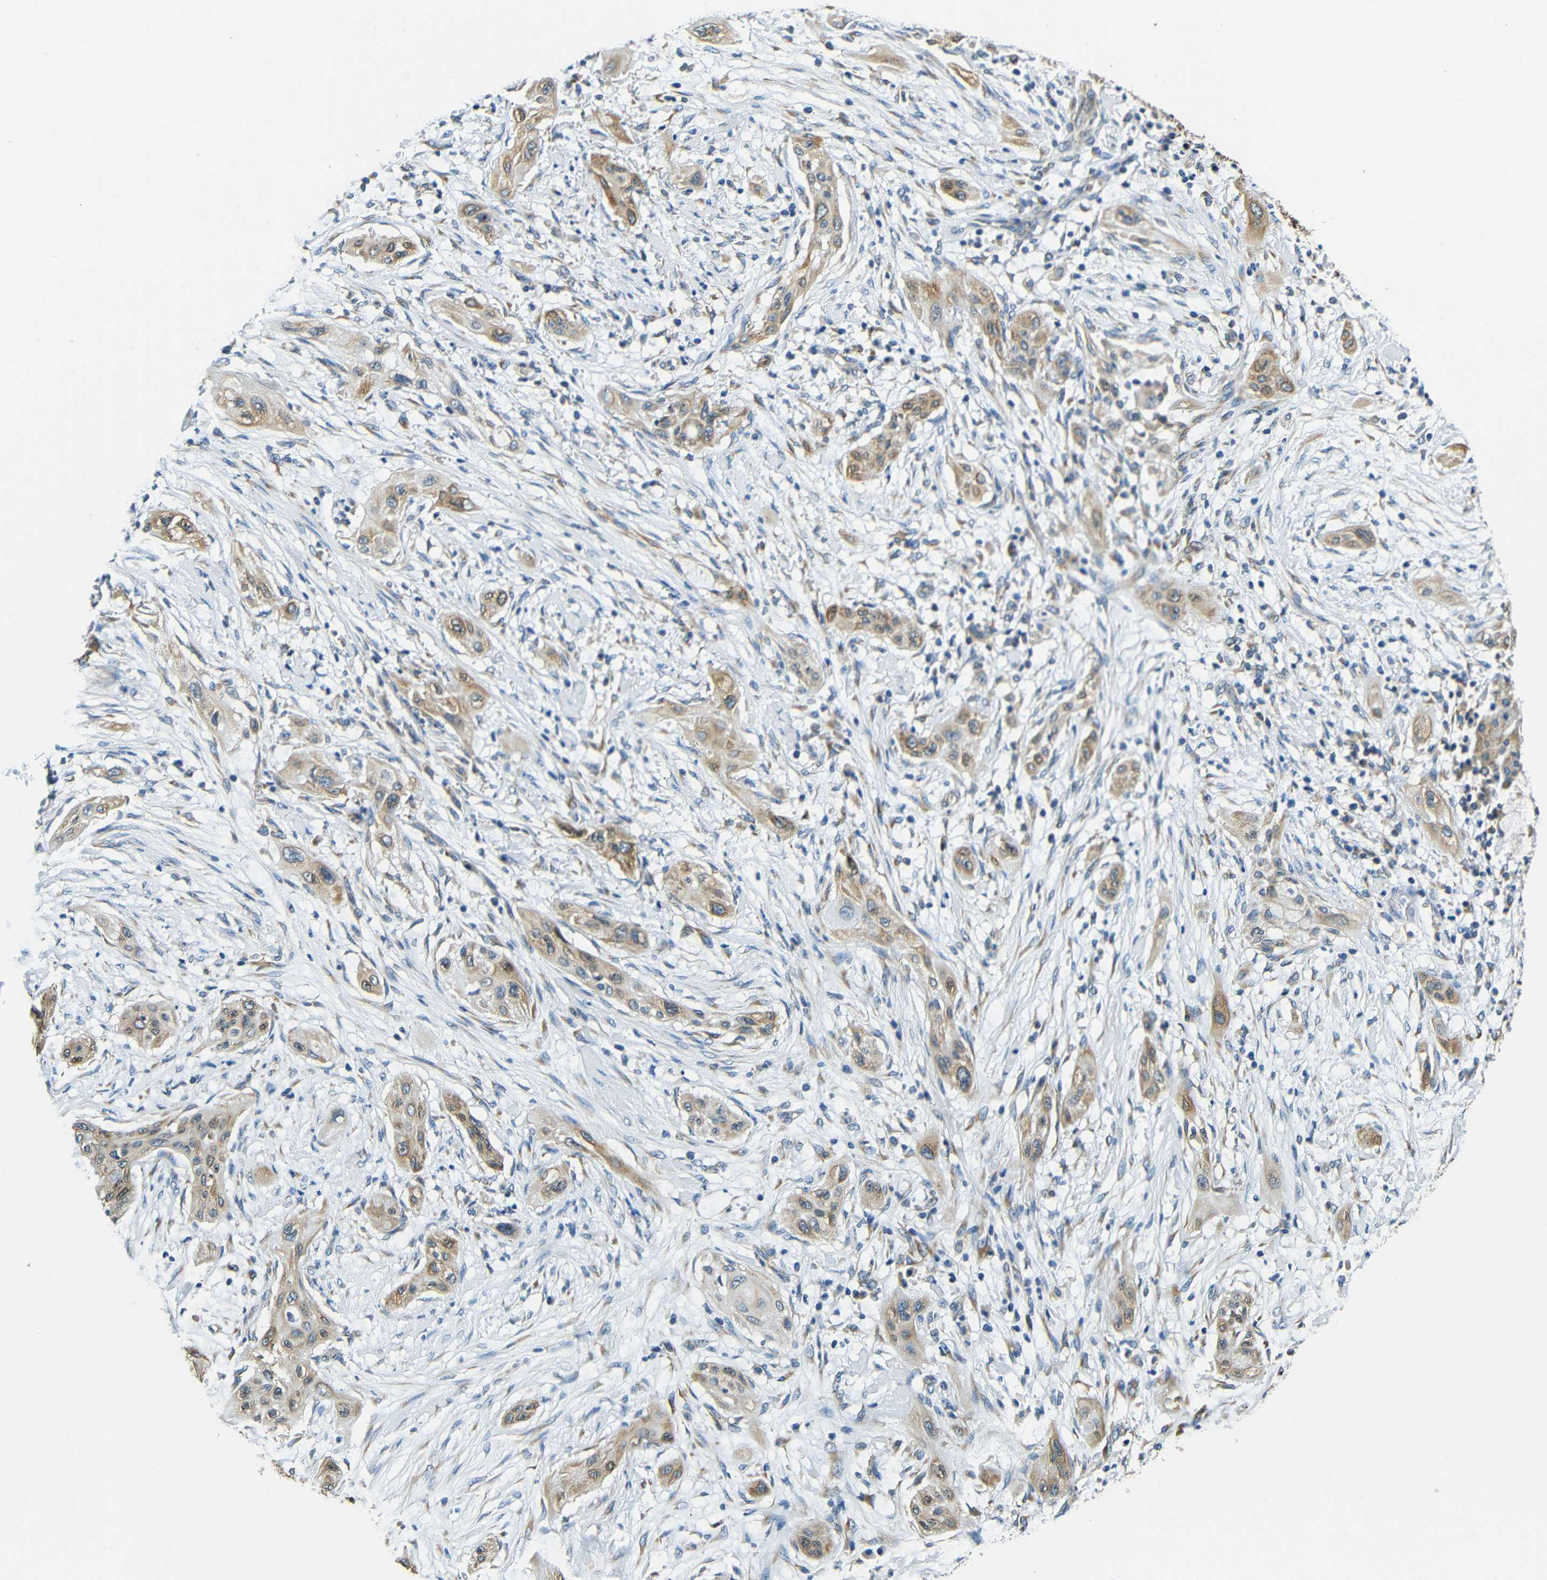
{"staining": {"intensity": "moderate", "quantity": ">75%", "location": "cytoplasmic/membranous"}, "tissue": "lung cancer", "cell_type": "Tumor cells", "image_type": "cancer", "snomed": [{"axis": "morphology", "description": "Squamous cell carcinoma, NOS"}, {"axis": "topography", "description": "Lung"}], "caption": "Protein analysis of lung squamous cell carcinoma tissue demonstrates moderate cytoplasmic/membranous positivity in approximately >75% of tumor cells.", "gene": "VAPB", "patient": {"sex": "female", "age": 47}}